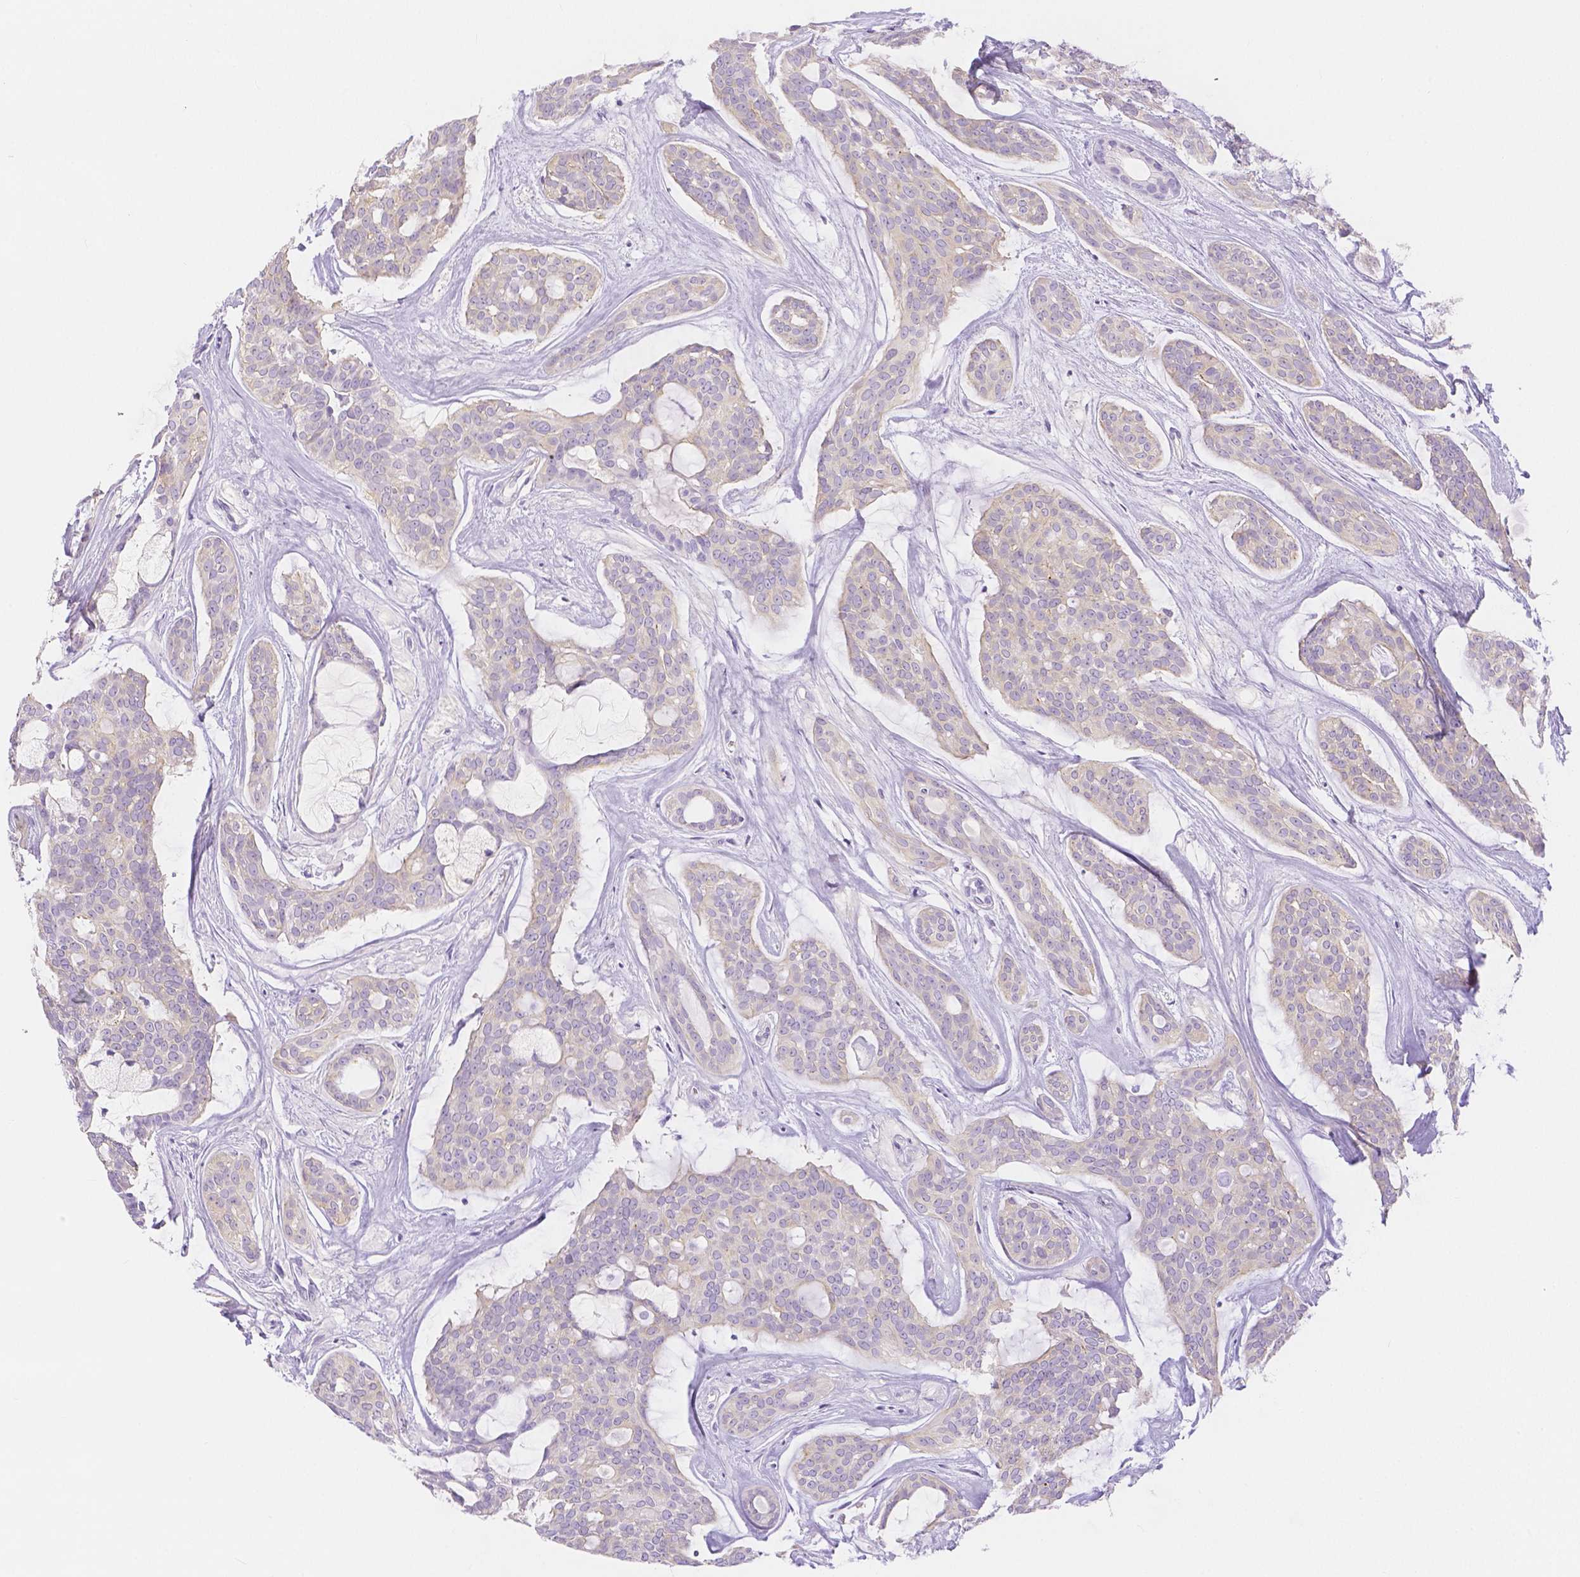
{"staining": {"intensity": "negative", "quantity": "none", "location": "none"}, "tissue": "head and neck cancer", "cell_type": "Tumor cells", "image_type": "cancer", "snomed": [{"axis": "morphology", "description": "Adenocarcinoma, NOS"}, {"axis": "topography", "description": "Head-Neck"}], "caption": "Protein analysis of adenocarcinoma (head and neck) displays no significant positivity in tumor cells.", "gene": "SLC27A5", "patient": {"sex": "male", "age": 66}}